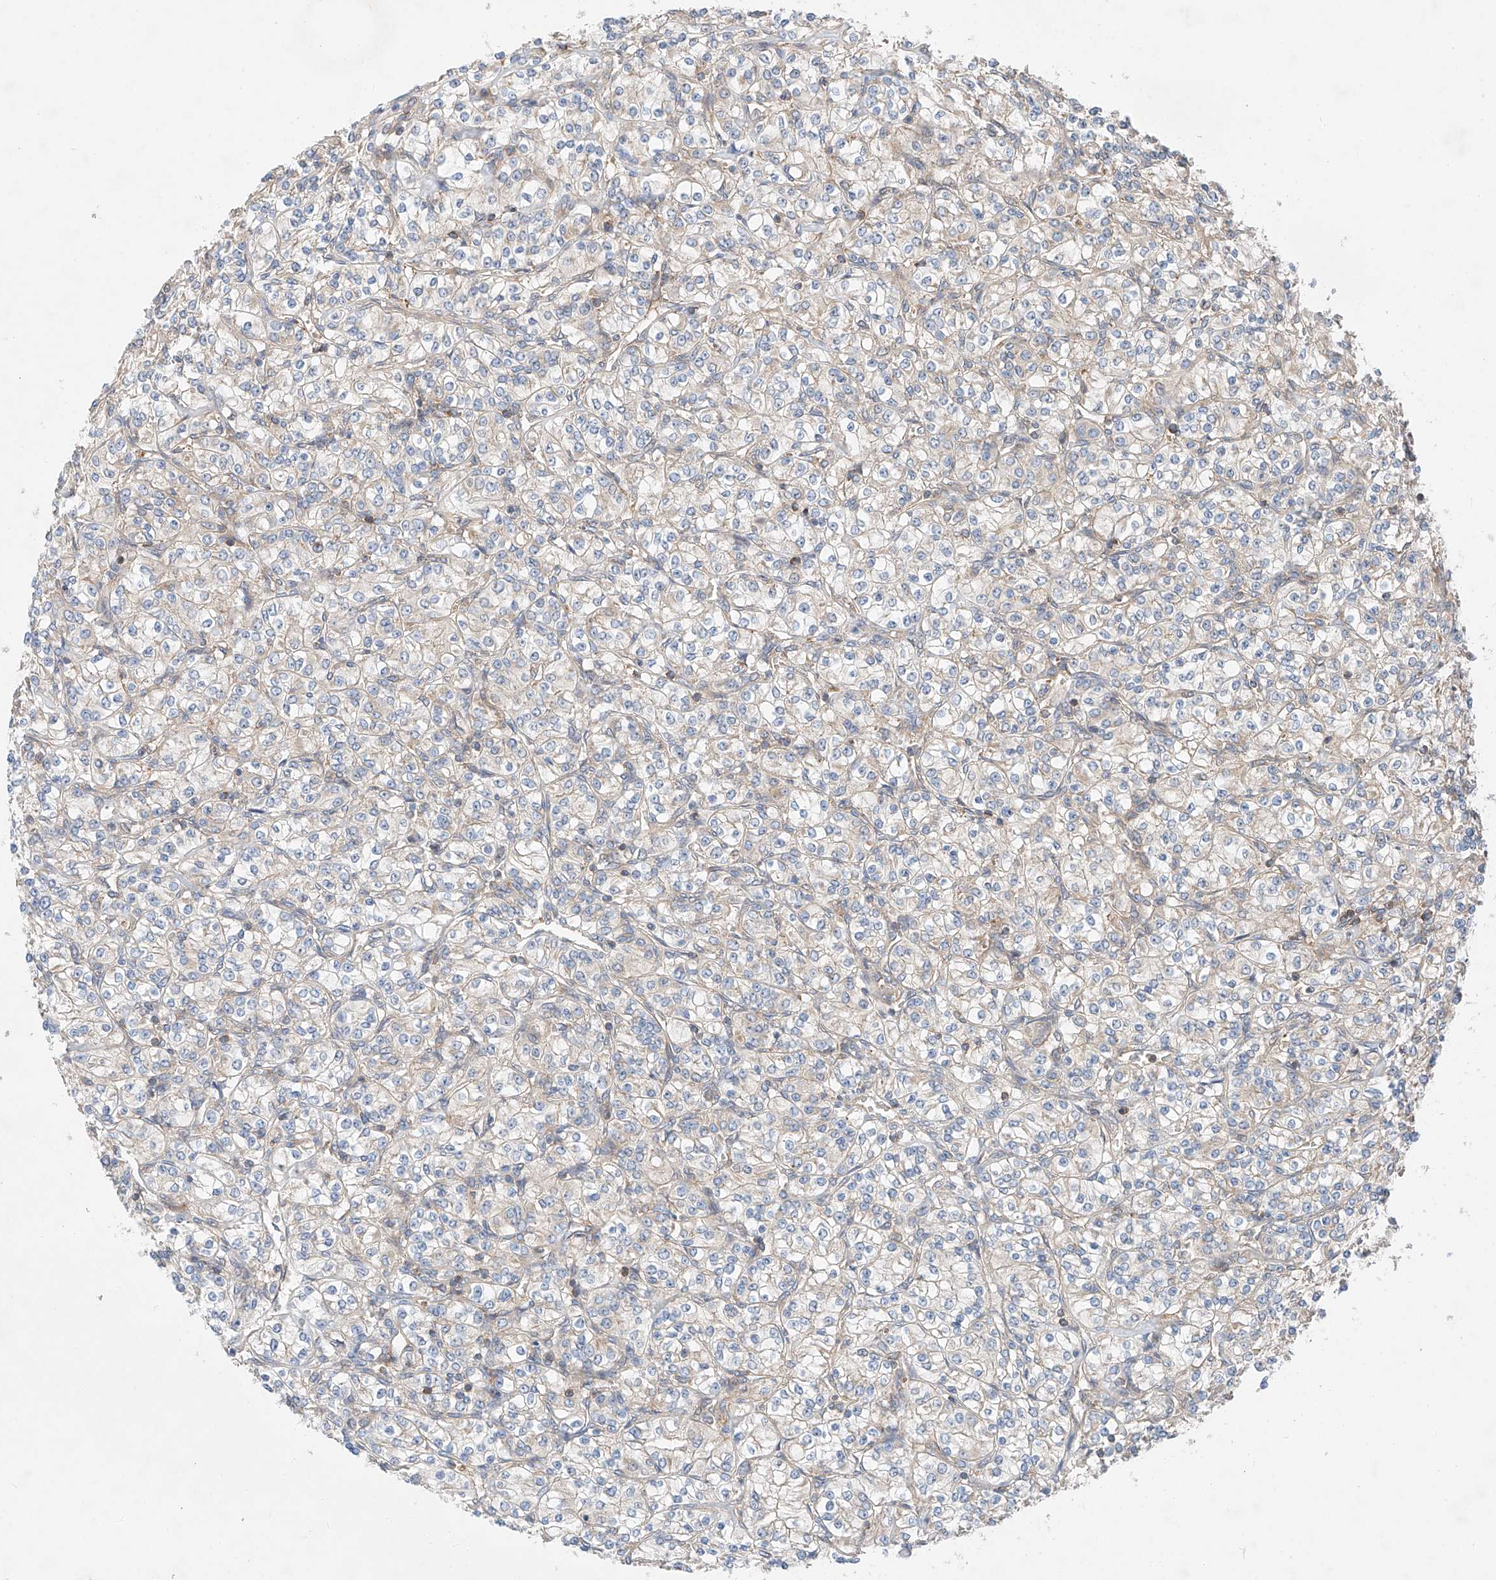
{"staining": {"intensity": "negative", "quantity": "none", "location": "none"}, "tissue": "renal cancer", "cell_type": "Tumor cells", "image_type": "cancer", "snomed": [{"axis": "morphology", "description": "Adenocarcinoma, NOS"}, {"axis": "topography", "description": "Kidney"}], "caption": "Image shows no protein positivity in tumor cells of adenocarcinoma (renal) tissue. (DAB (3,3'-diaminobenzidine) immunohistochemistry (IHC), high magnification).", "gene": "RUSC1", "patient": {"sex": "male", "age": 77}}